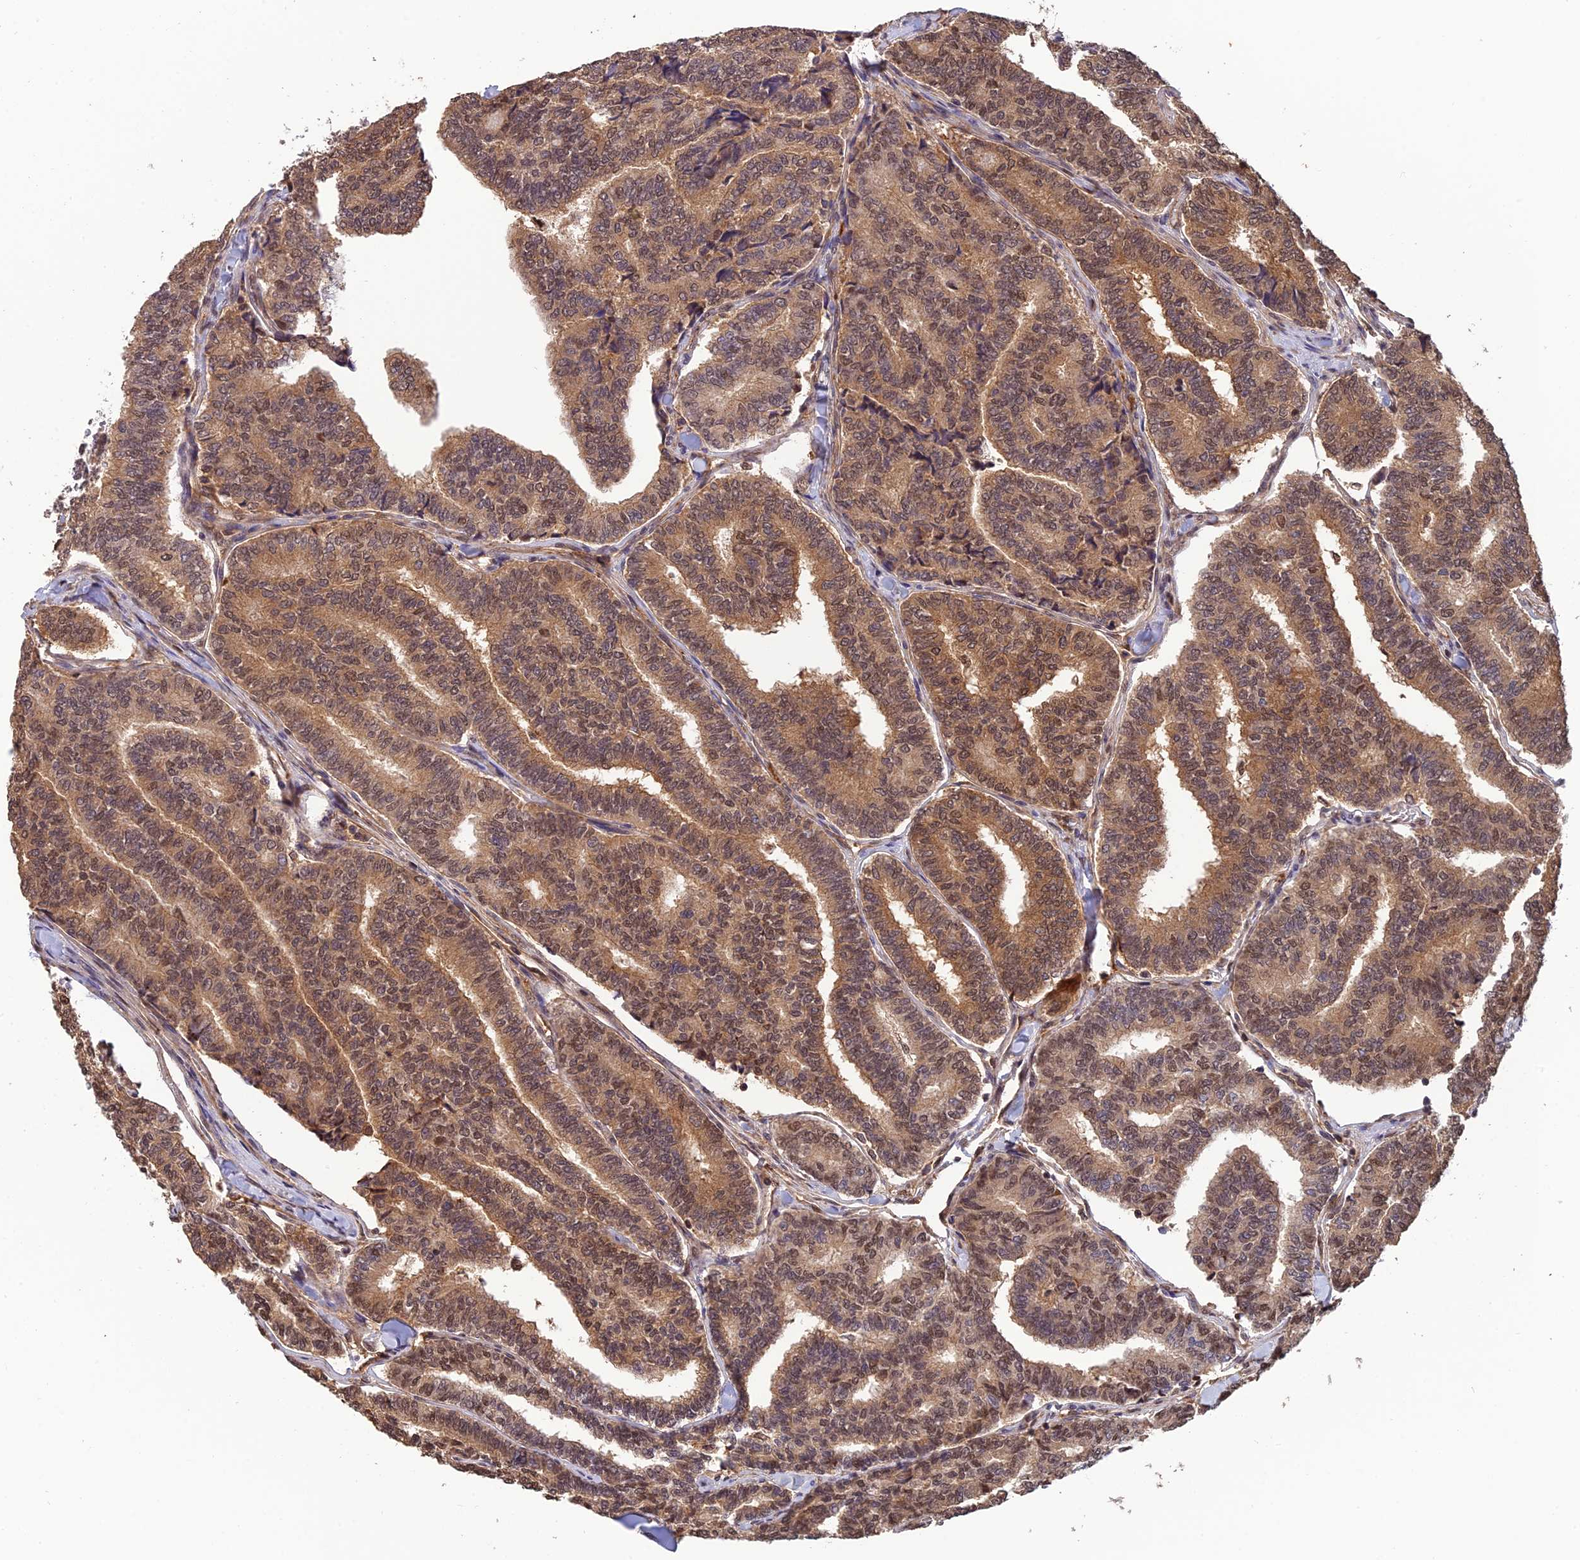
{"staining": {"intensity": "moderate", "quantity": ">75%", "location": "cytoplasmic/membranous,nuclear"}, "tissue": "thyroid cancer", "cell_type": "Tumor cells", "image_type": "cancer", "snomed": [{"axis": "morphology", "description": "Papillary adenocarcinoma, NOS"}, {"axis": "topography", "description": "Thyroid gland"}], "caption": "Brown immunohistochemical staining in human thyroid cancer reveals moderate cytoplasmic/membranous and nuclear positivity in approximately >75% of tumor cells. Immunohistochemistry stains the protein of interest in brown and the nuclei are stained blue.", "gene": "PSMB3", "patient": {"sex": "female", "age": 35}}